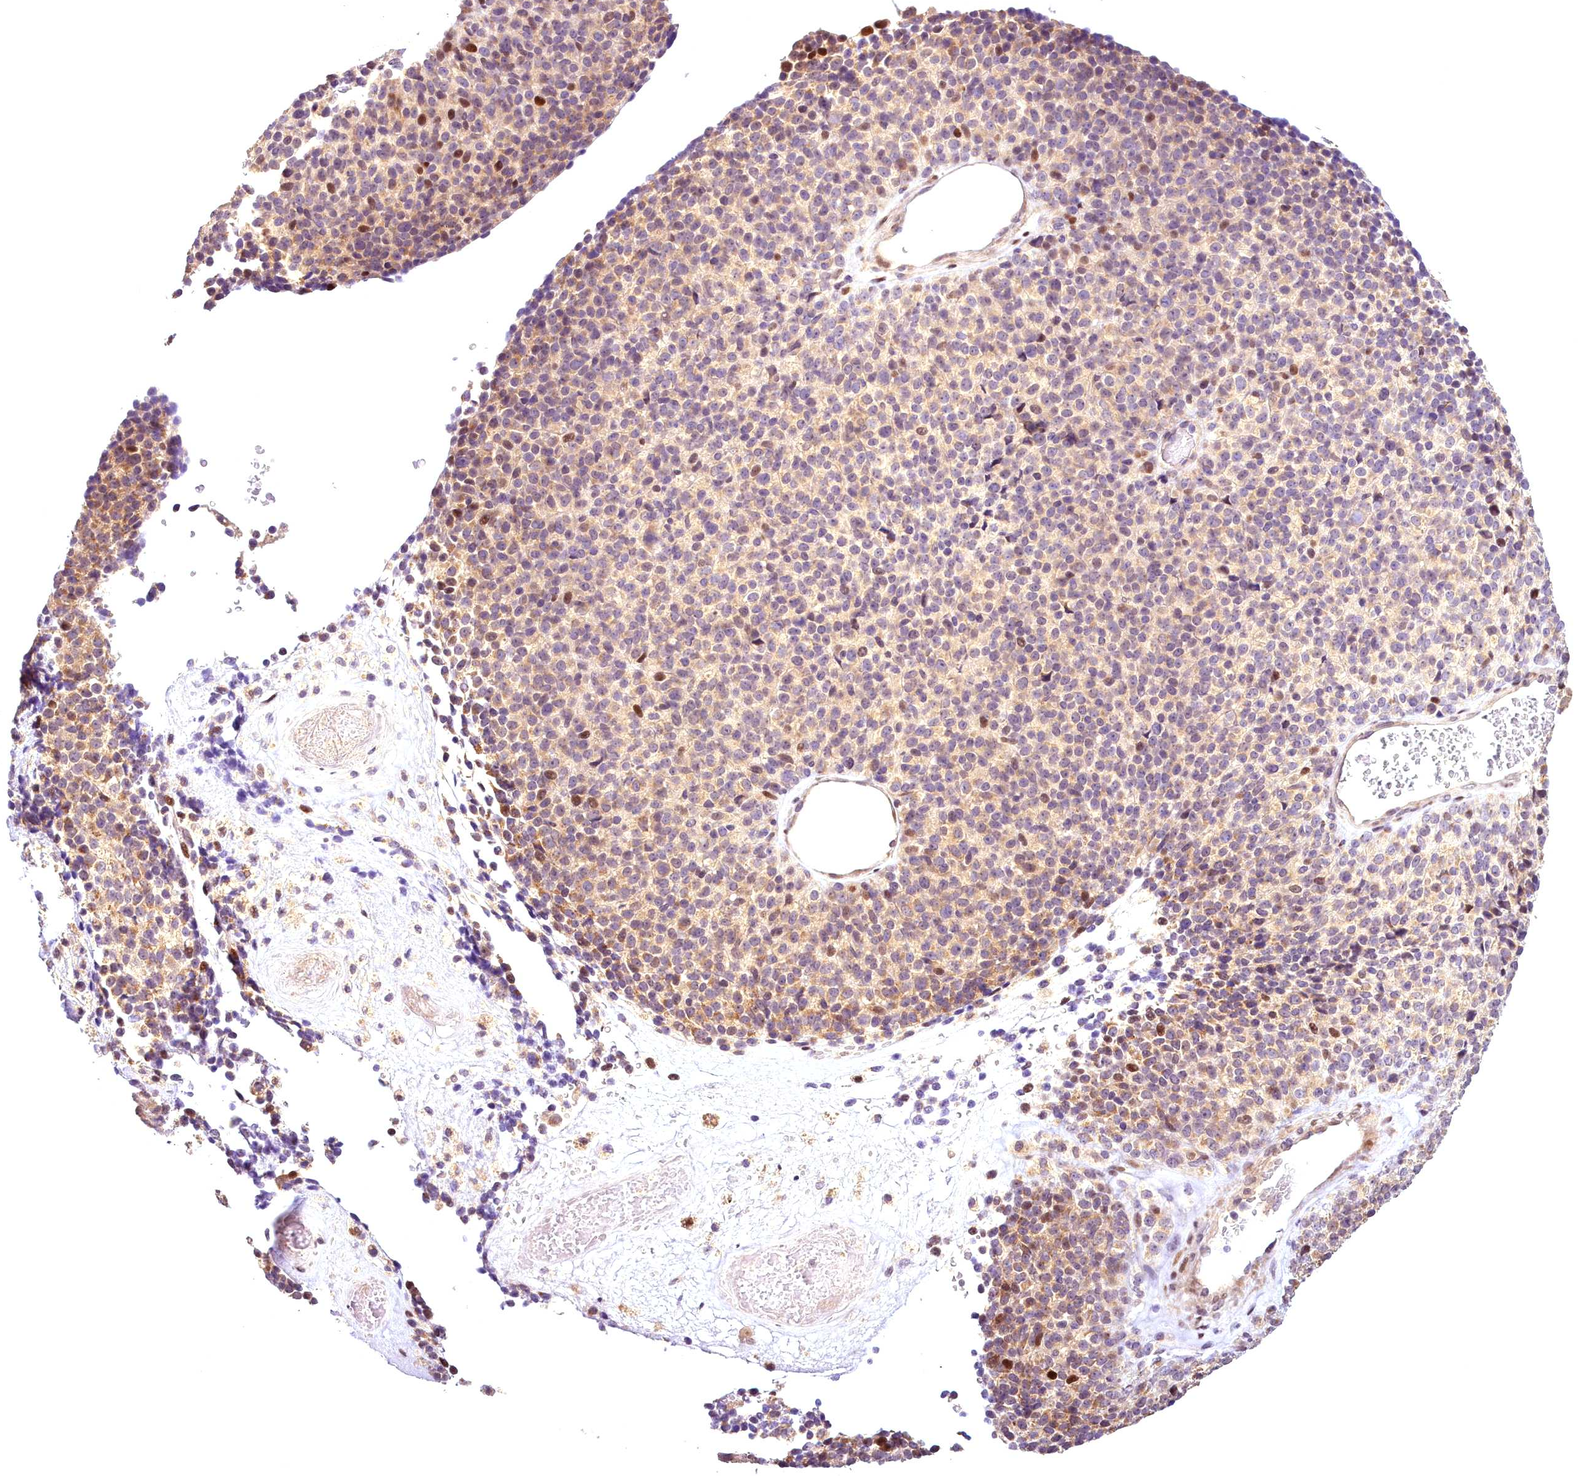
{"staining": {"intensity": "moderate", "quantity": "<25%", "location": "nuclear"}, "tissue": "melanoma", "cell_type": "Tumor cells", "image_type": "cancer", "snomed": [{"axis": "morphology", "description": "Malignant melanoma, Metastatic site"}, {"axis": "topography", "description": "Brain"}], "caption": "IHC of melanoma exhibits low levels of moderate nuclear staining in about <25% of tumor cells.", "gene": "AP1M1", "patient": {"sex": "female", "age": 56}}